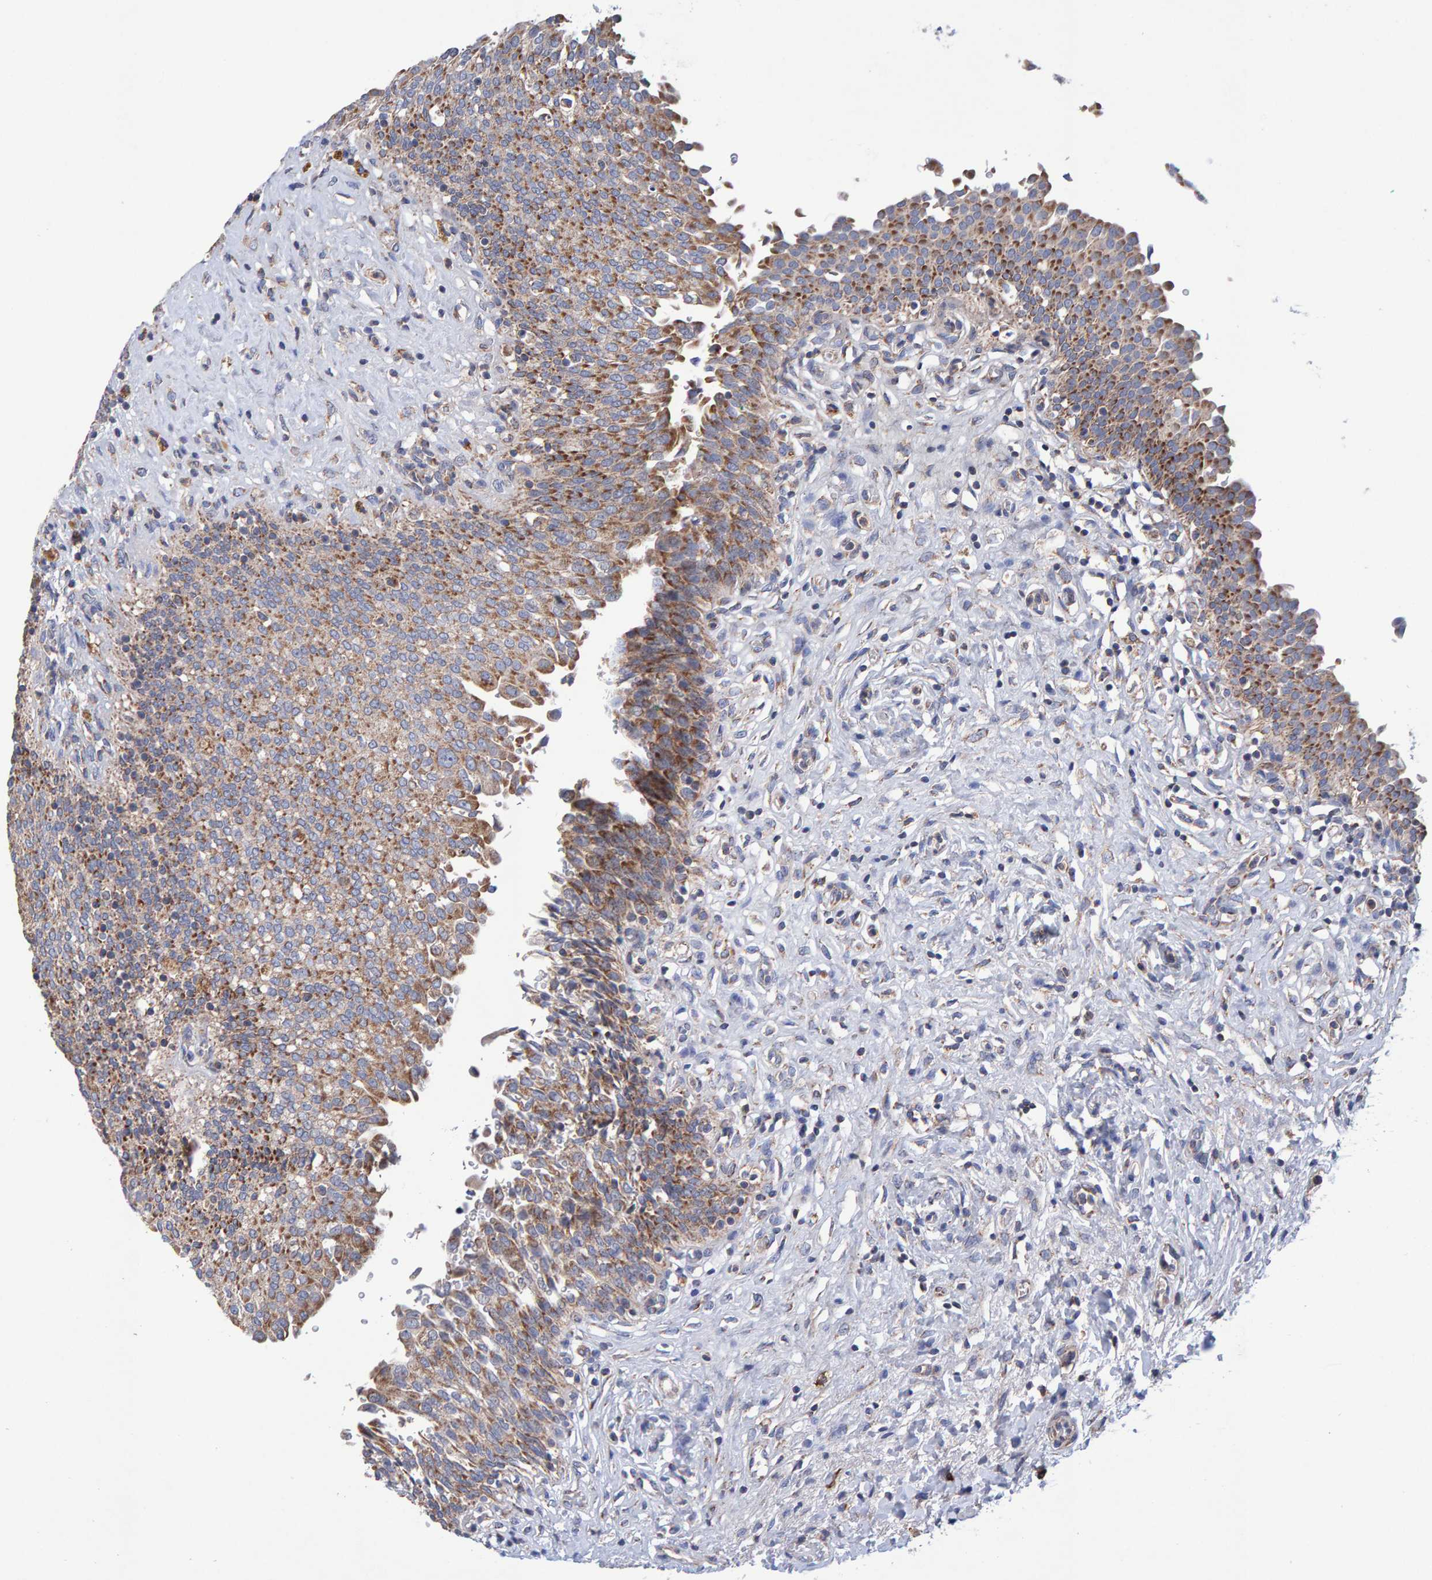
{"staining": {"intensity": "moderate", "quantity": ">75%", "location": "cytoplasmic/membranous"}, "tissue": "urinary bladder", "cell_type": "Urothelial cells", "image_type": "normal", "snomed": [{"axis": "morphology", "description": "Urothelial carcinoma, High grade"}, {"axis": "topography", "description": "Urinary bladder"}], "caption": "Immunohistochemical staining of unremarkable urinary bladder shows >75% levels of moderate cytoplasmic/membranous protein positivity in about >75% of urothelial cells. Immunohistochemistry stains the protein in brown and the nuclei are stained blue.", "gene": "EFR3A", "patient": {"sex": "male", "age": 46}}